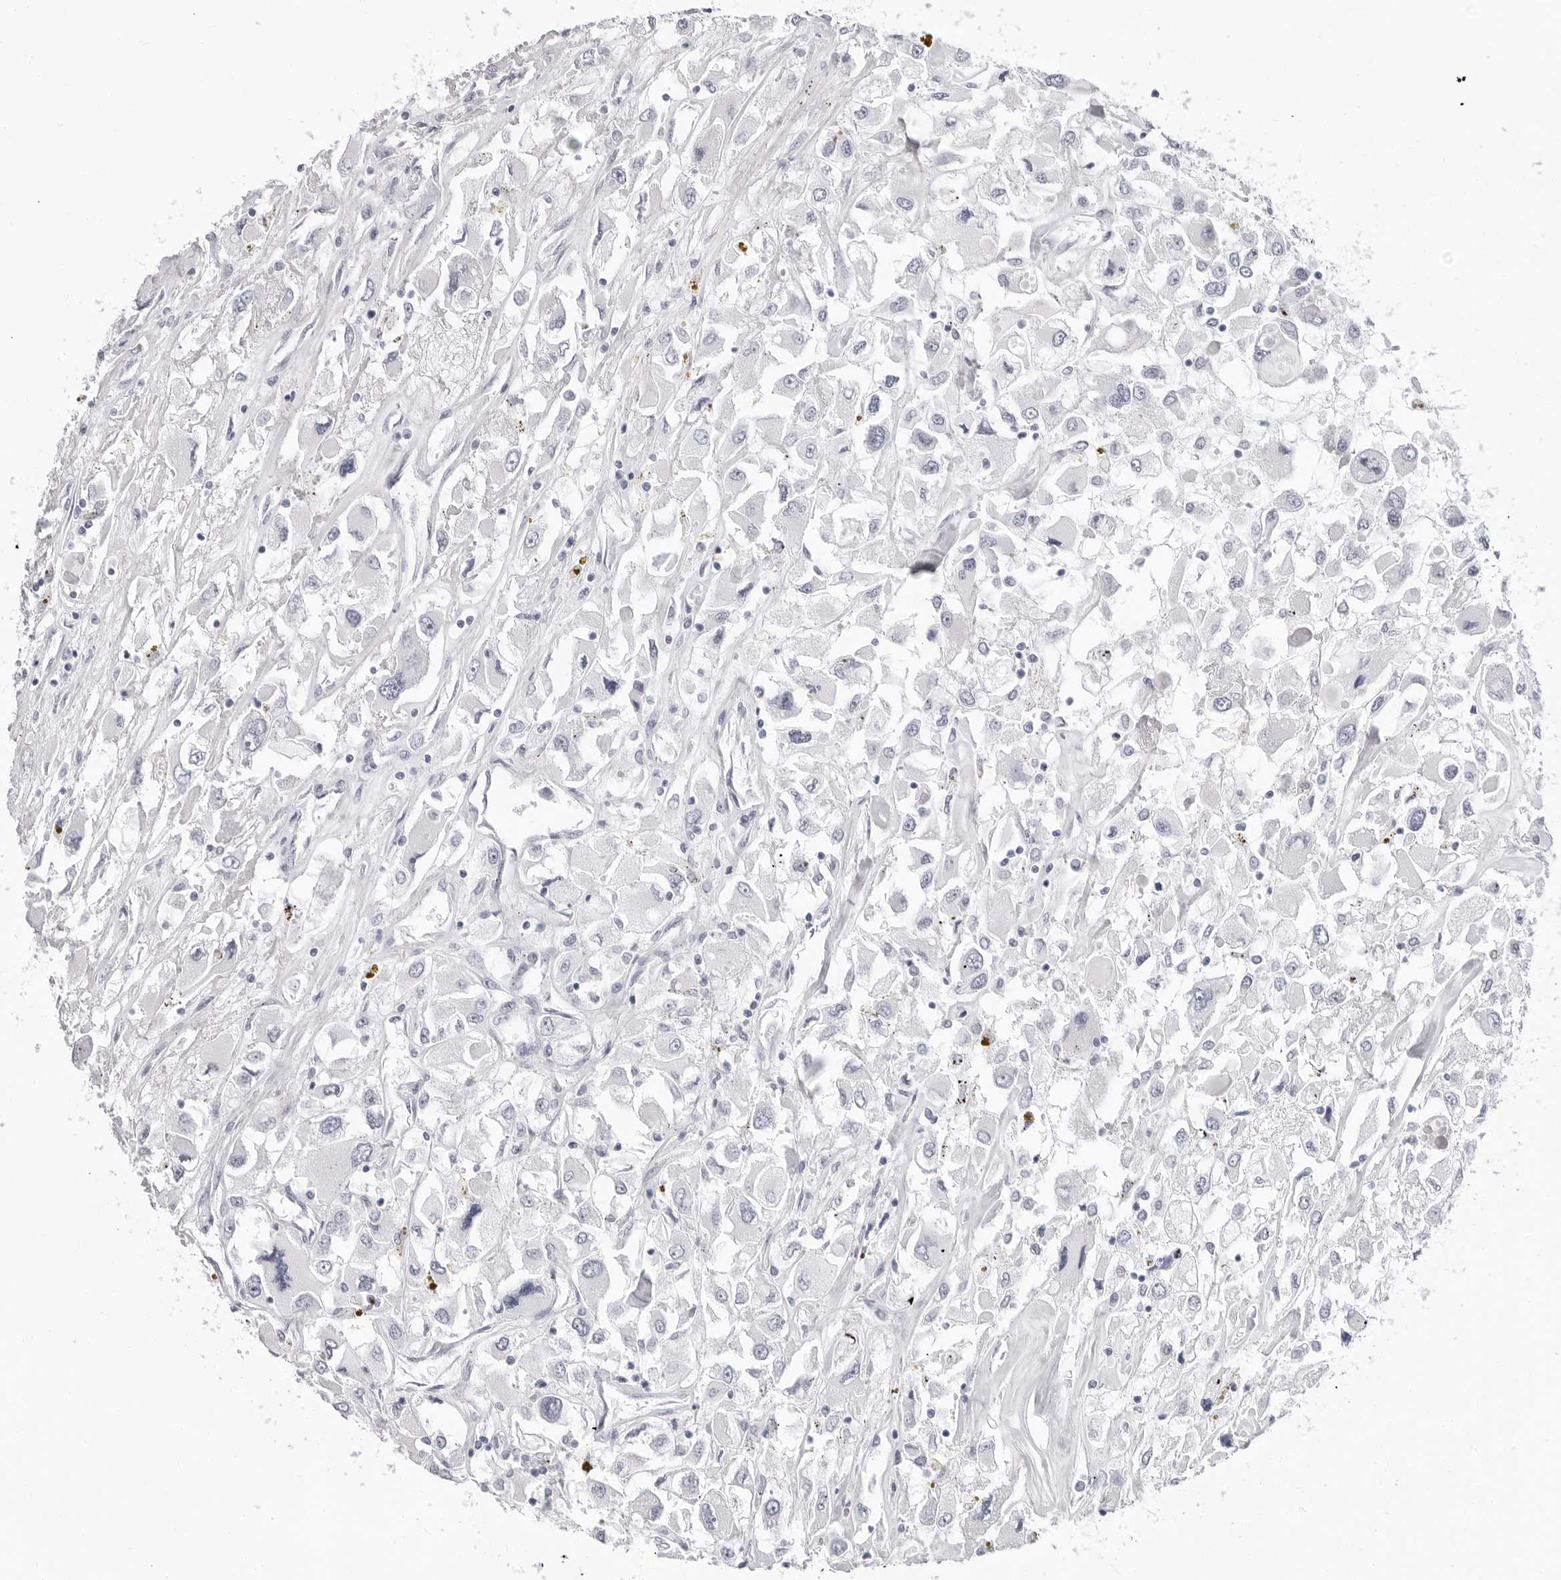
{"staining": {"intensity": "negative", "quantity": "none", "location": "none"}, "tissue": "renal cancer", "cell_type": "Tumor cells", "image_type": "cancer", "snomed": [{"axis": "morphology", "description": "Adenocarcinoma, NOS"}, {"axis": "topography", "description": "Kidney"}], "caption": "Tumor cells are negative for brown protein staining in renal adenocarcinoma.", "gene": "ERICH3", "patient": {"sex": "female", "age": 52}}